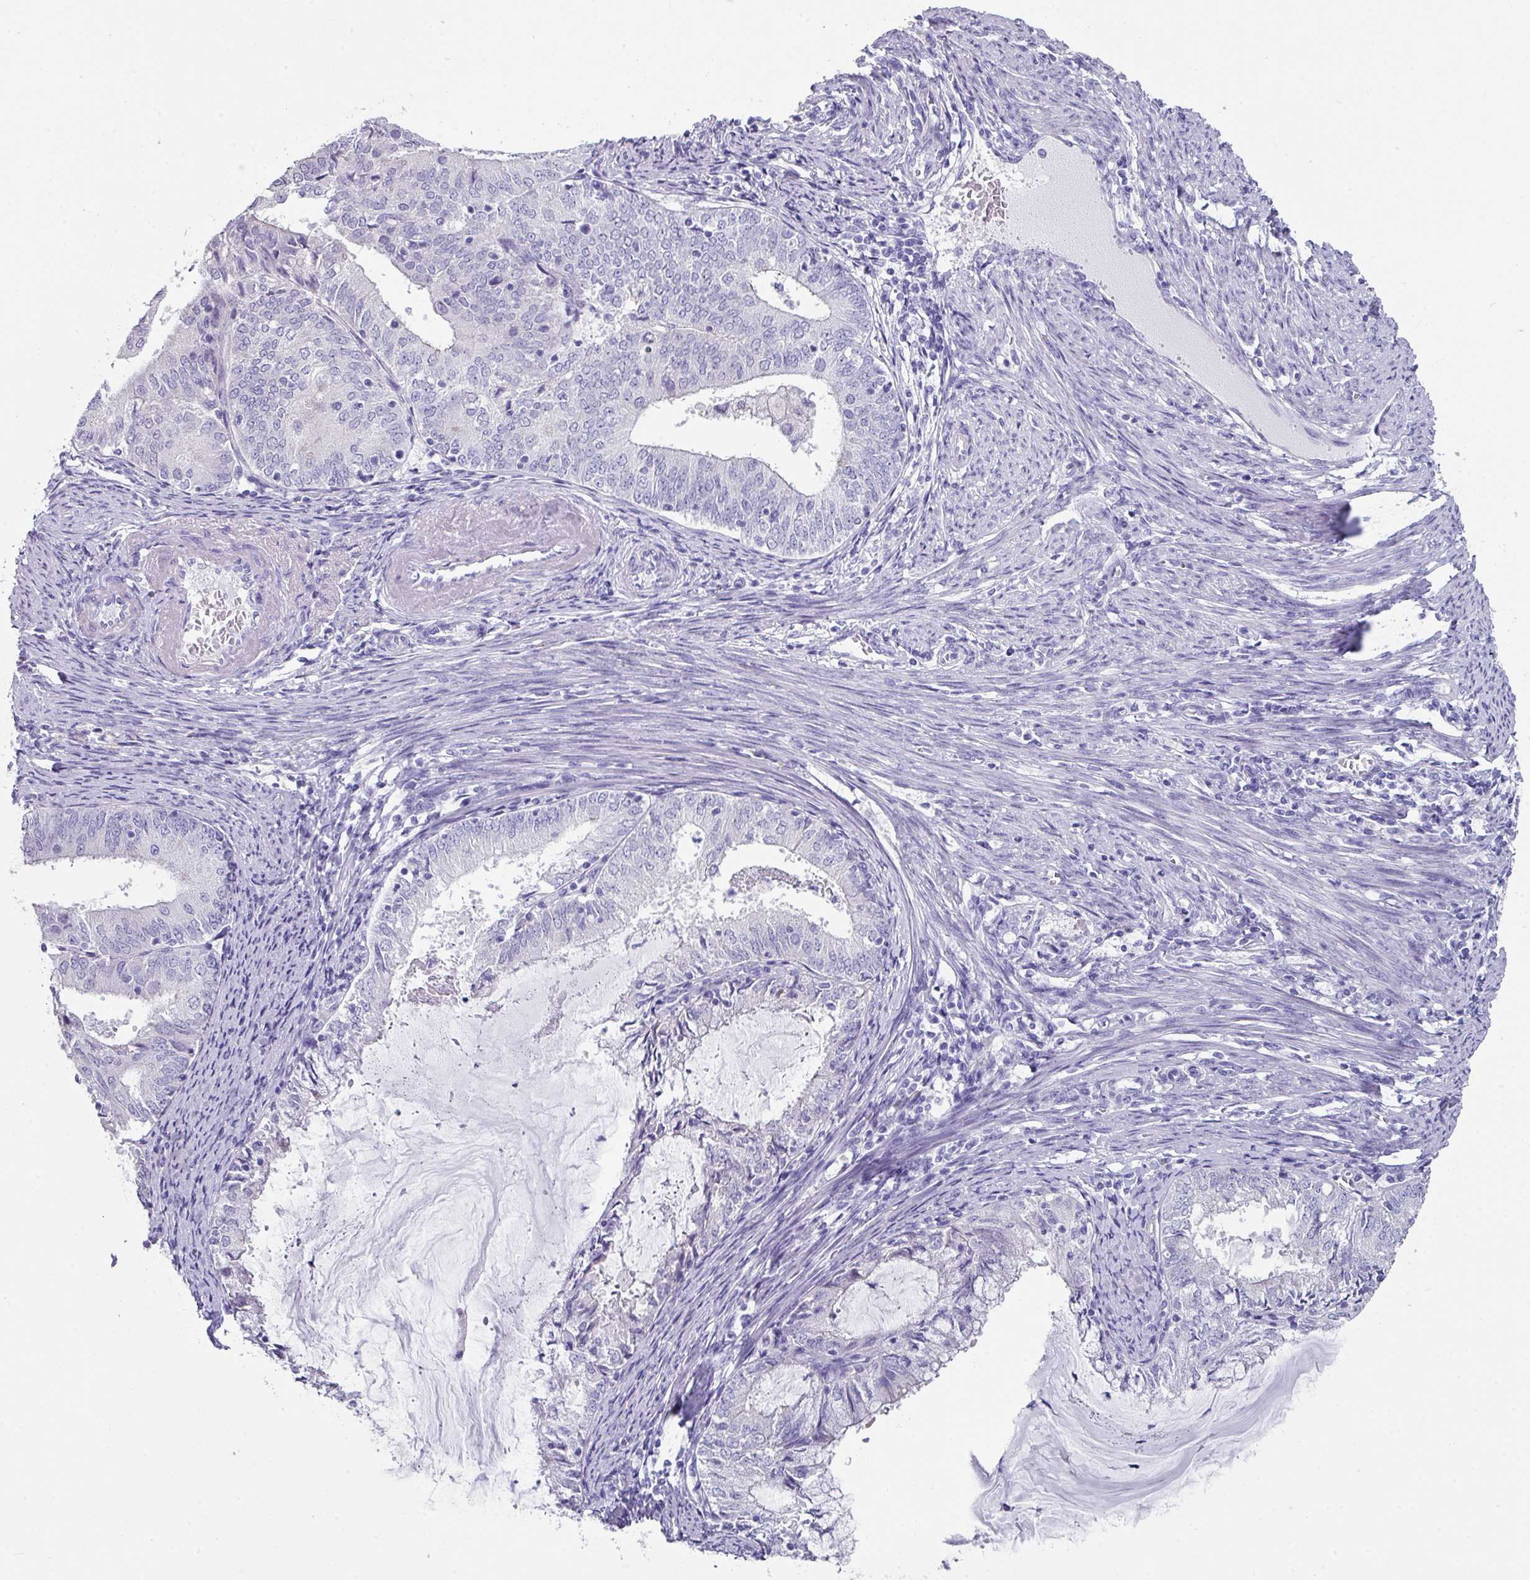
{"staining": {"intensity": "negative", "quantity": "none", "location": "none"}, "tissue": "endometrial cancer", "cell_type": "Tumor cells", "image_type": "cancer", "snomed": [{"axis": "morphology", "description": "Adenocarcinoma, NOS"}, {"axis": "topography", "description": "Endometrium"}], "caption": "Tumor cells are negative for brown protein staining in endometrial adenocarcinoma. (Stains: DAB (3,3'-diaminobenzidine) immunohistochemistry (IHC) with hematoxylin counter stain, Microscopy: brightfield microscopy at high magnification).", "gene": "PEX10", "patient": {"sex": "female", "age": 57}}